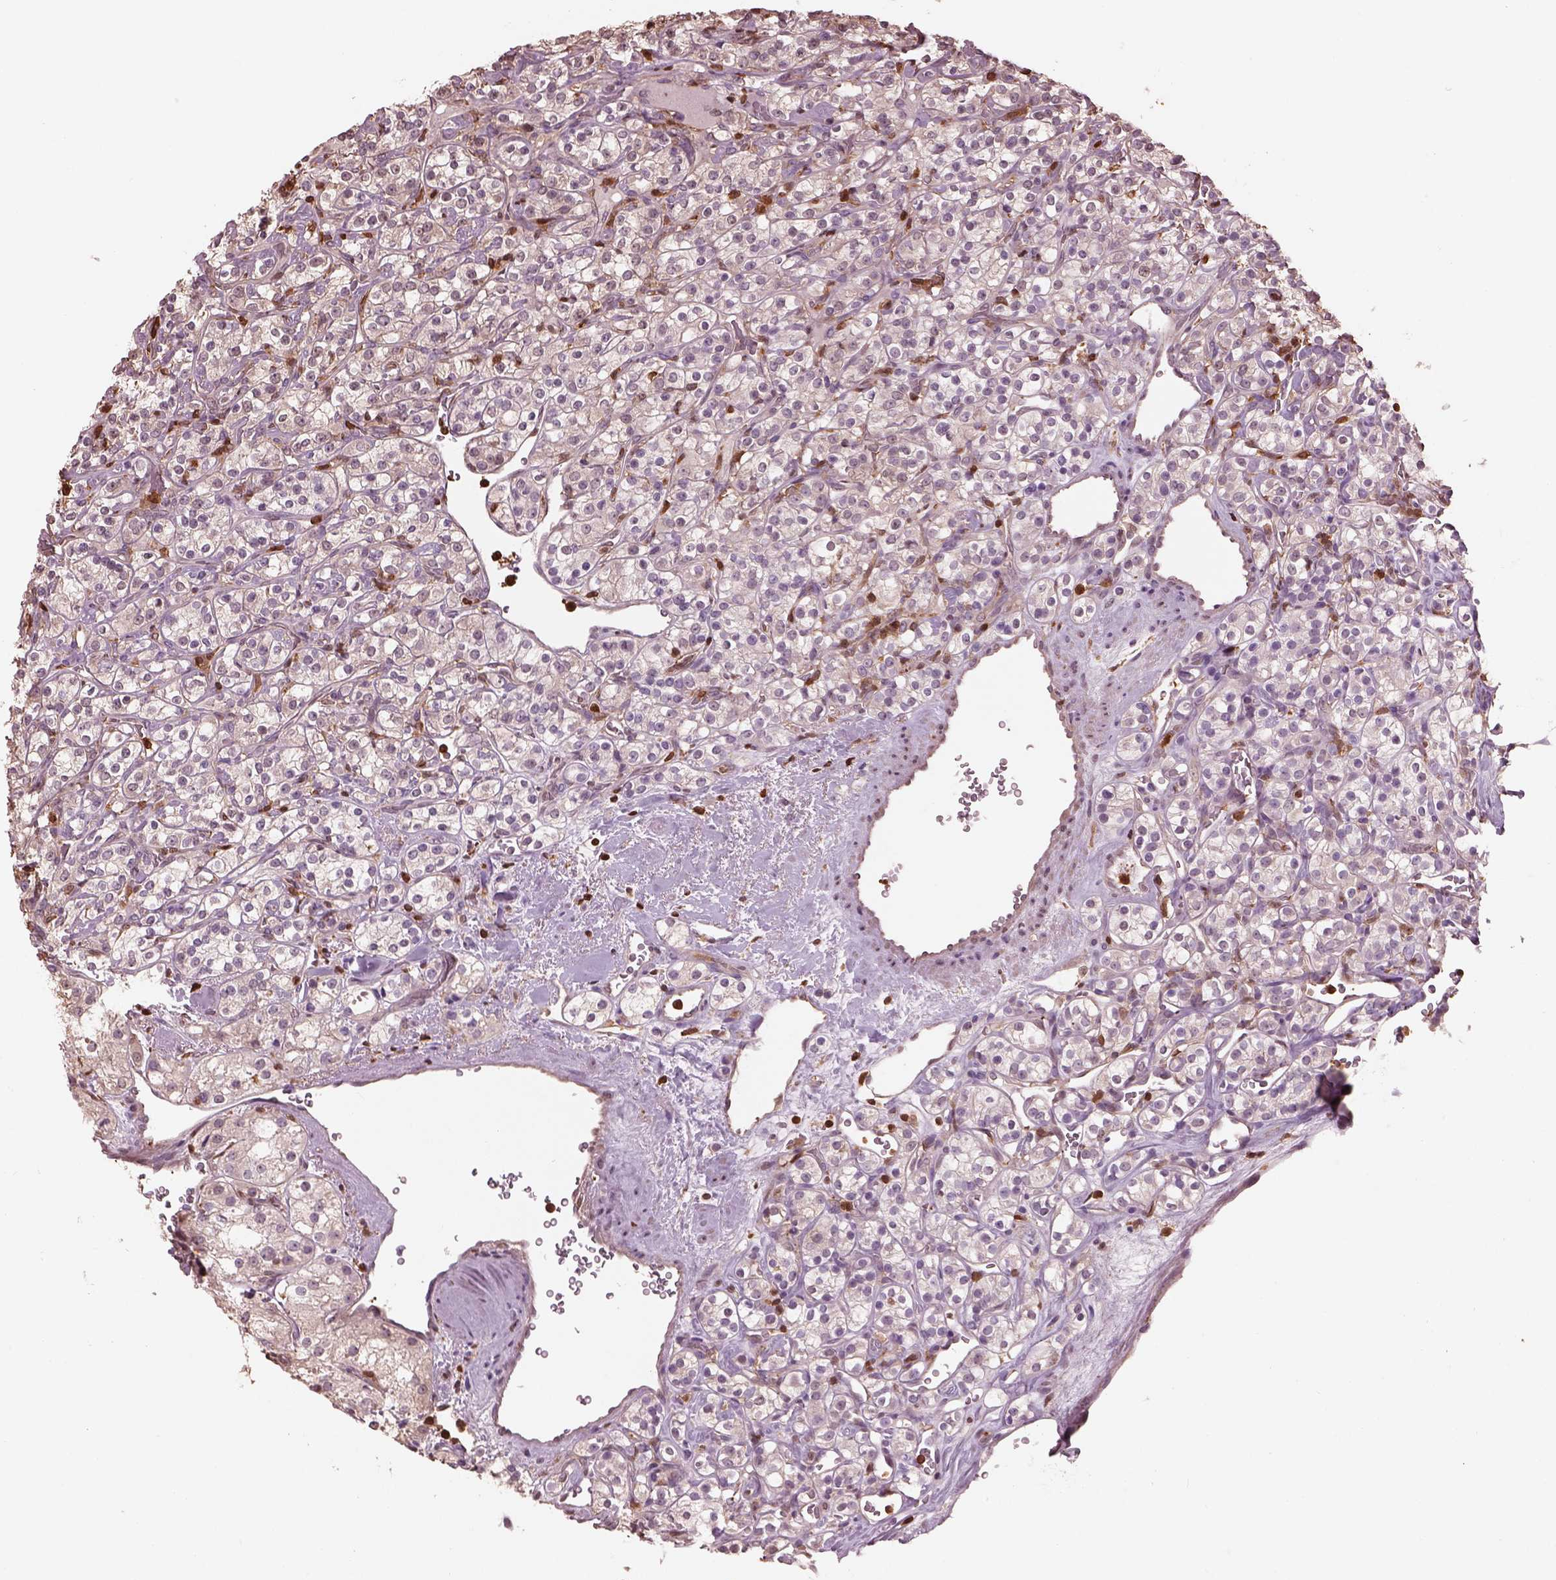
{"staining": {"intensity": "weak", "quantity": "25%-75%", "location": "cytoplasmic/membranous"}, "tissue": "renal cancer", "cell_type": "Tumor cells", "image_type": "cancer", "snomed": [{"axis": "morphology", "description": "Adenocarcinoma, NOS"}, {"axis": "topography", "description": "Kidney"}], "caption": "Tumor cells exhibit weak cytoplasmic/membranous staining in approximately 25%-75% of cells in adenocarcinoma (renal).", "gene": "IL31RA", "patient": {"sex": "male", "age": 77}}